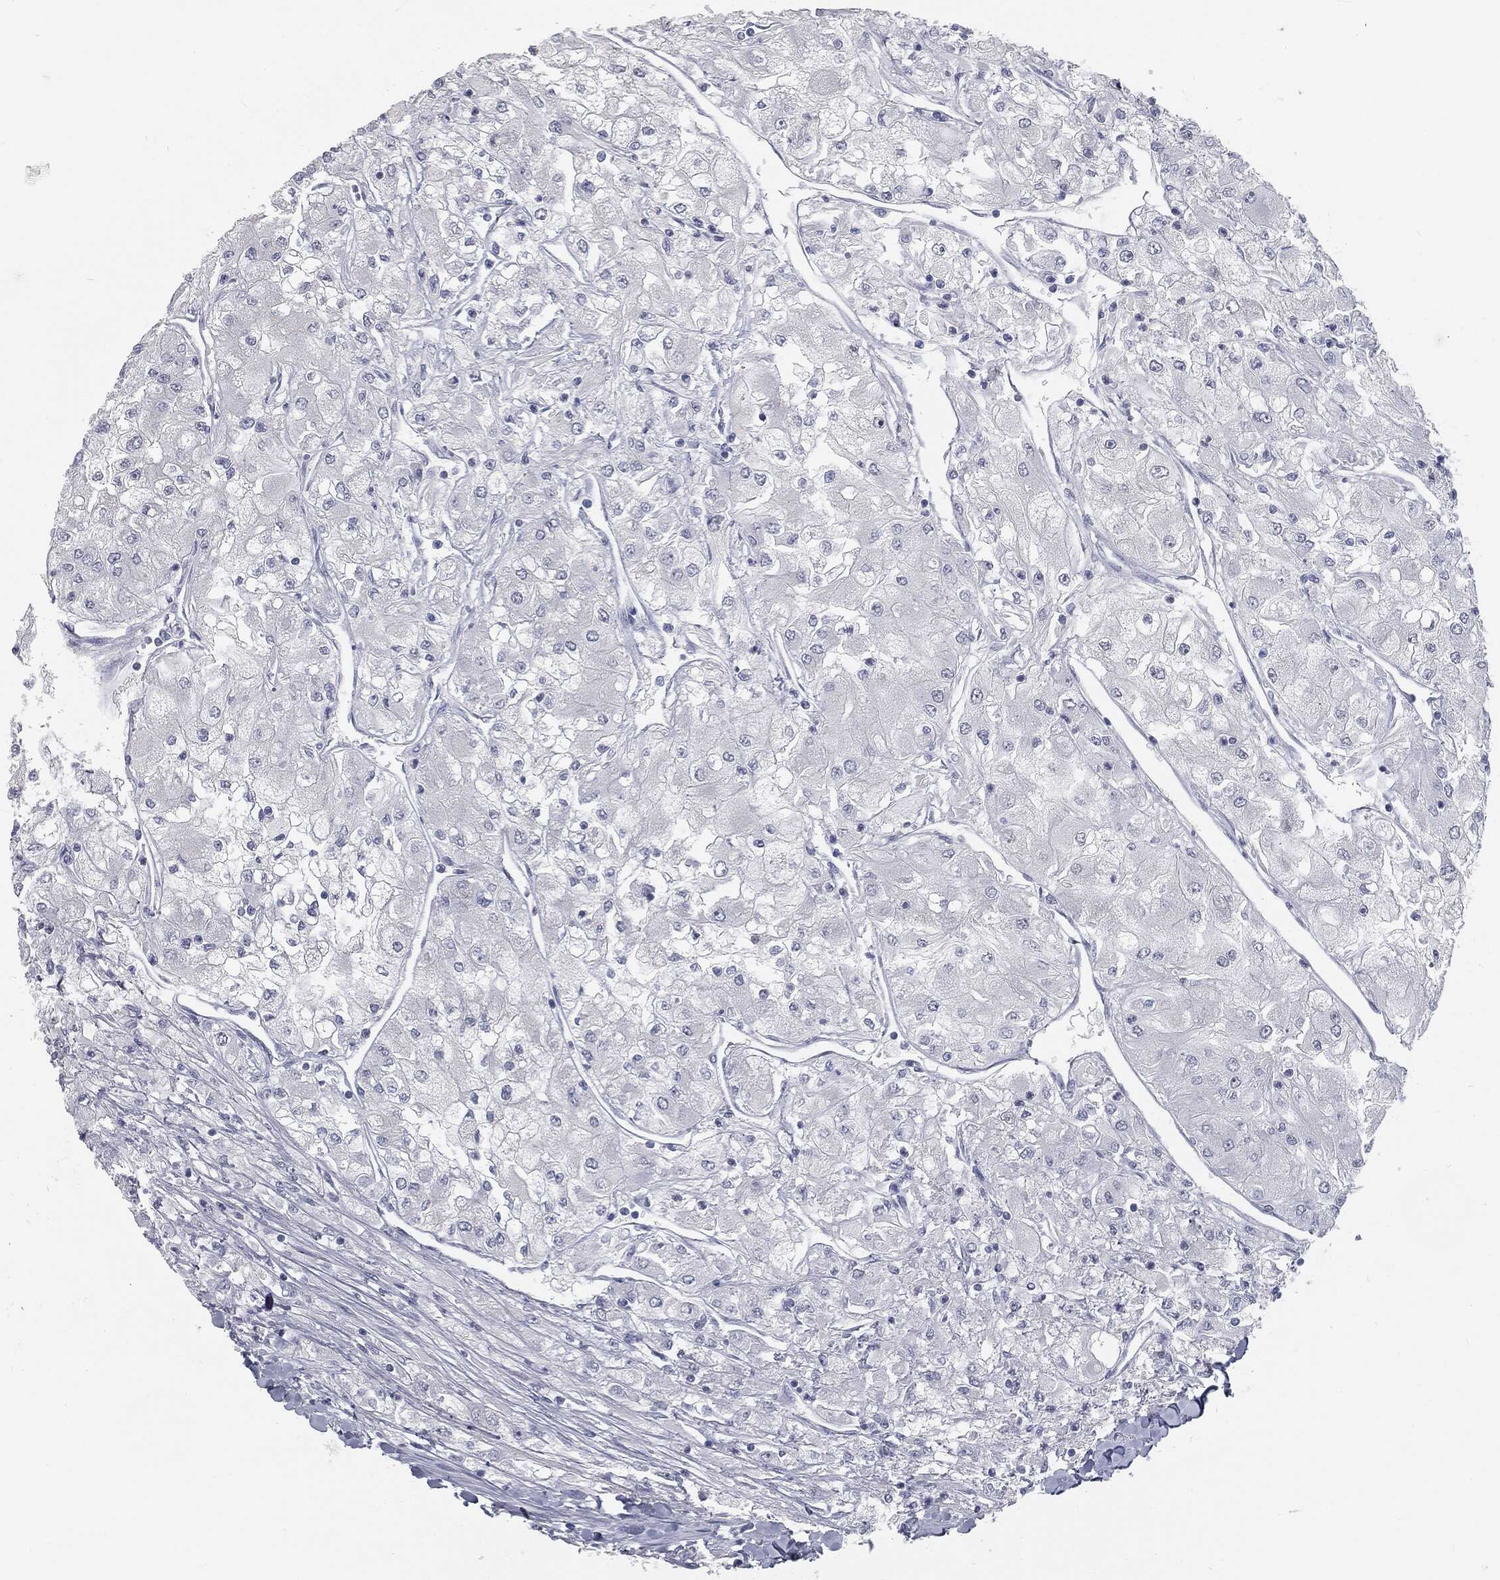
{"staining": {"intensity": "negative", "quantity": "none", "location": "none"}, "tissue": "renal cancer", "cell_type": "Tumor cells", "image_type": "cancer", "snomed": [{"axis": "morphology", "description": "Adenocarcinoma, NOS"}, {"axis": "topography", "description": "Kidney"}], "caption": "Immunohistochemical staining of adenocarcinoma (renal) shows no significant positivity in tumor cells.", "gene": "PRAME", "patient": {"sex": "male", "age": 80}}